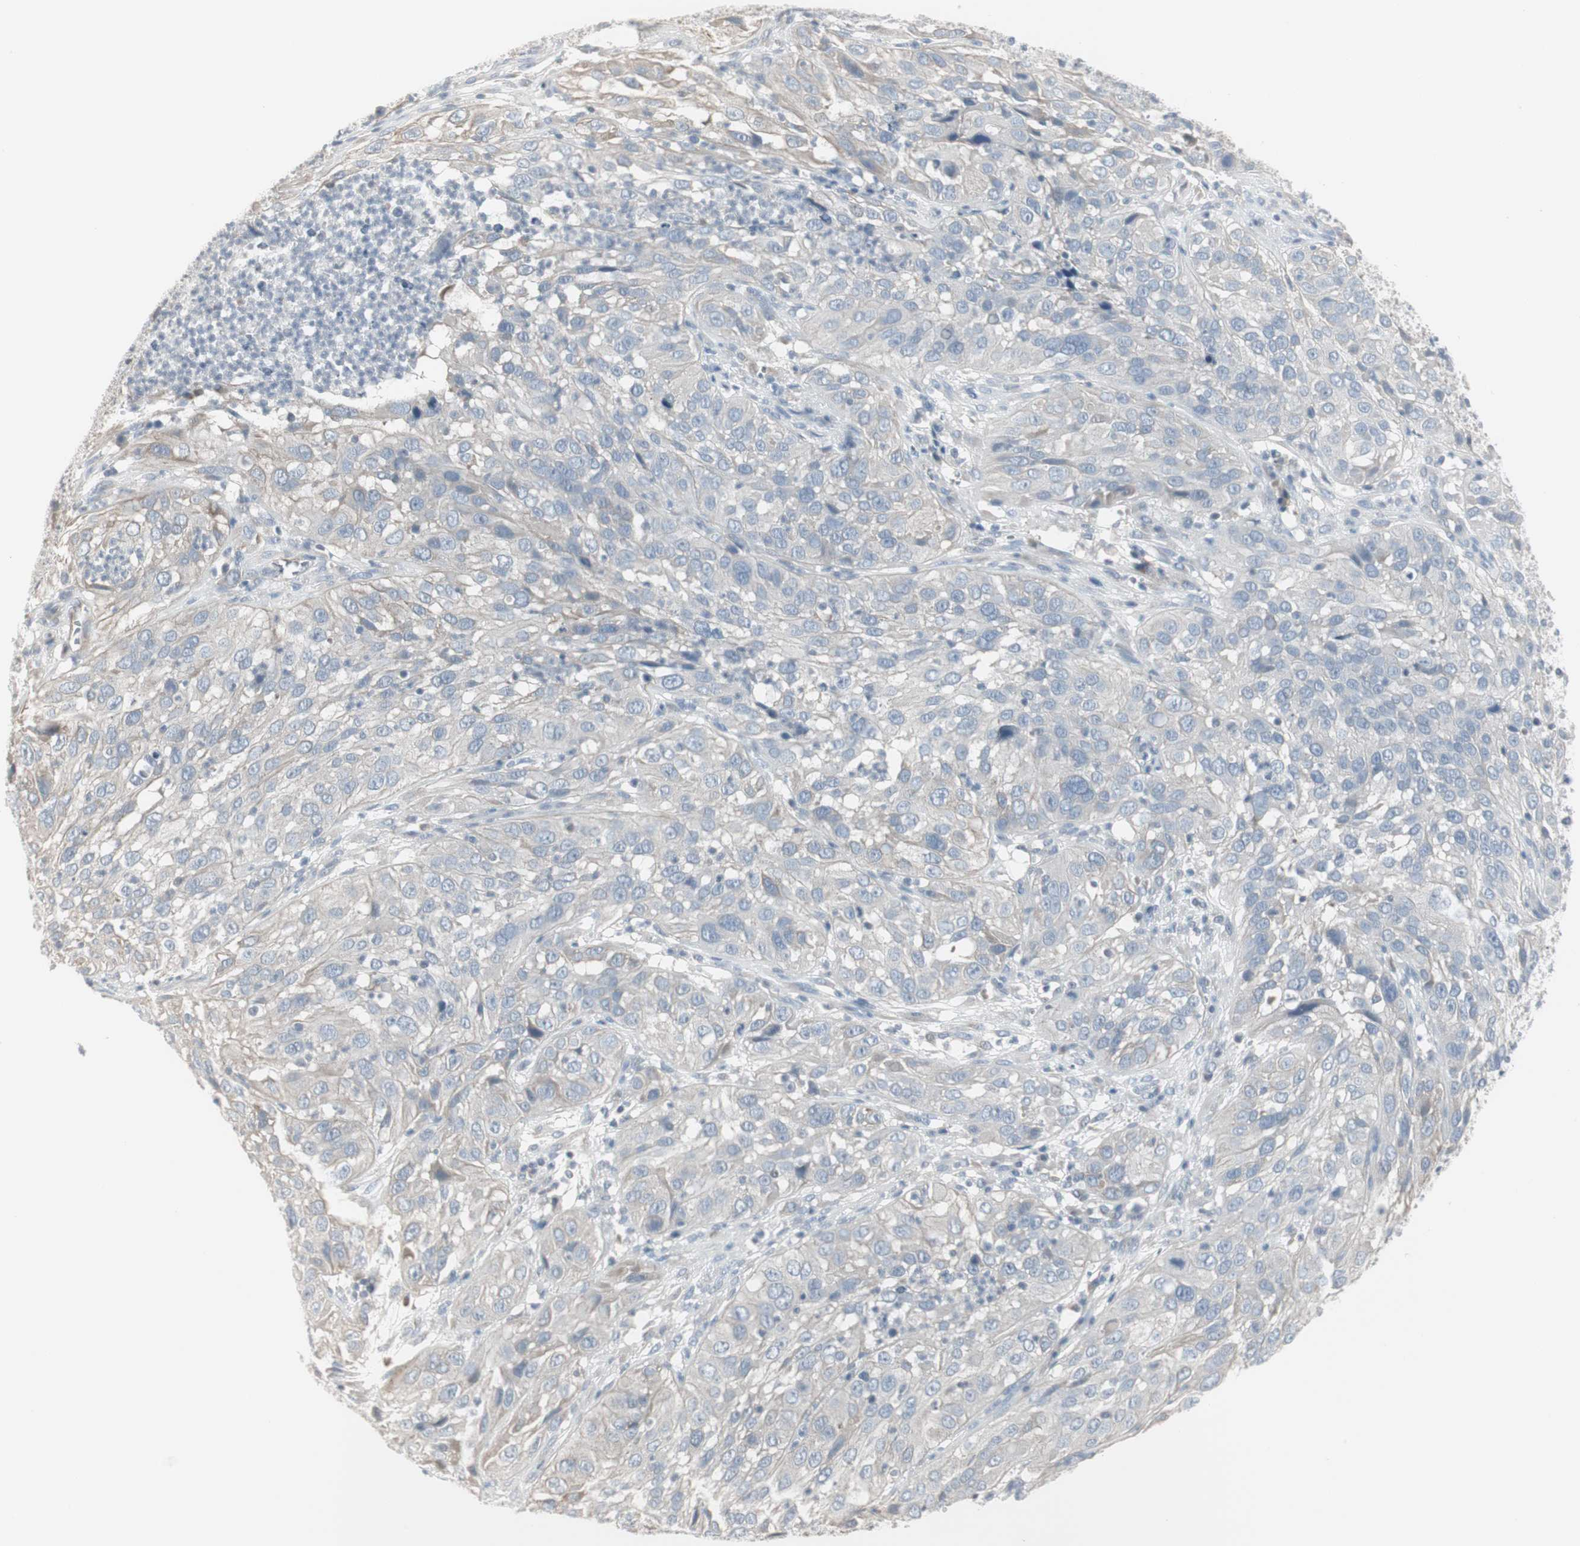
{"staining": {"intensity": "negative", "quantity": "none", "location": "none"}, "tissue": "cervical cancer", "cell_type": "Tumor cells", "image_type": "cancer", "snomed": [{"axis": "morphology", "description": "Squamous cell carcinoma, NOS"}, {"axis": "topography", "description": "Cervix"}], "caption": "Histopathology image shows no protein staining in tumor cells of squamous cell carcinoma (cervical) tissue.", "gene": "DMPK", "patient": {"sex": "female", "age": 32}}